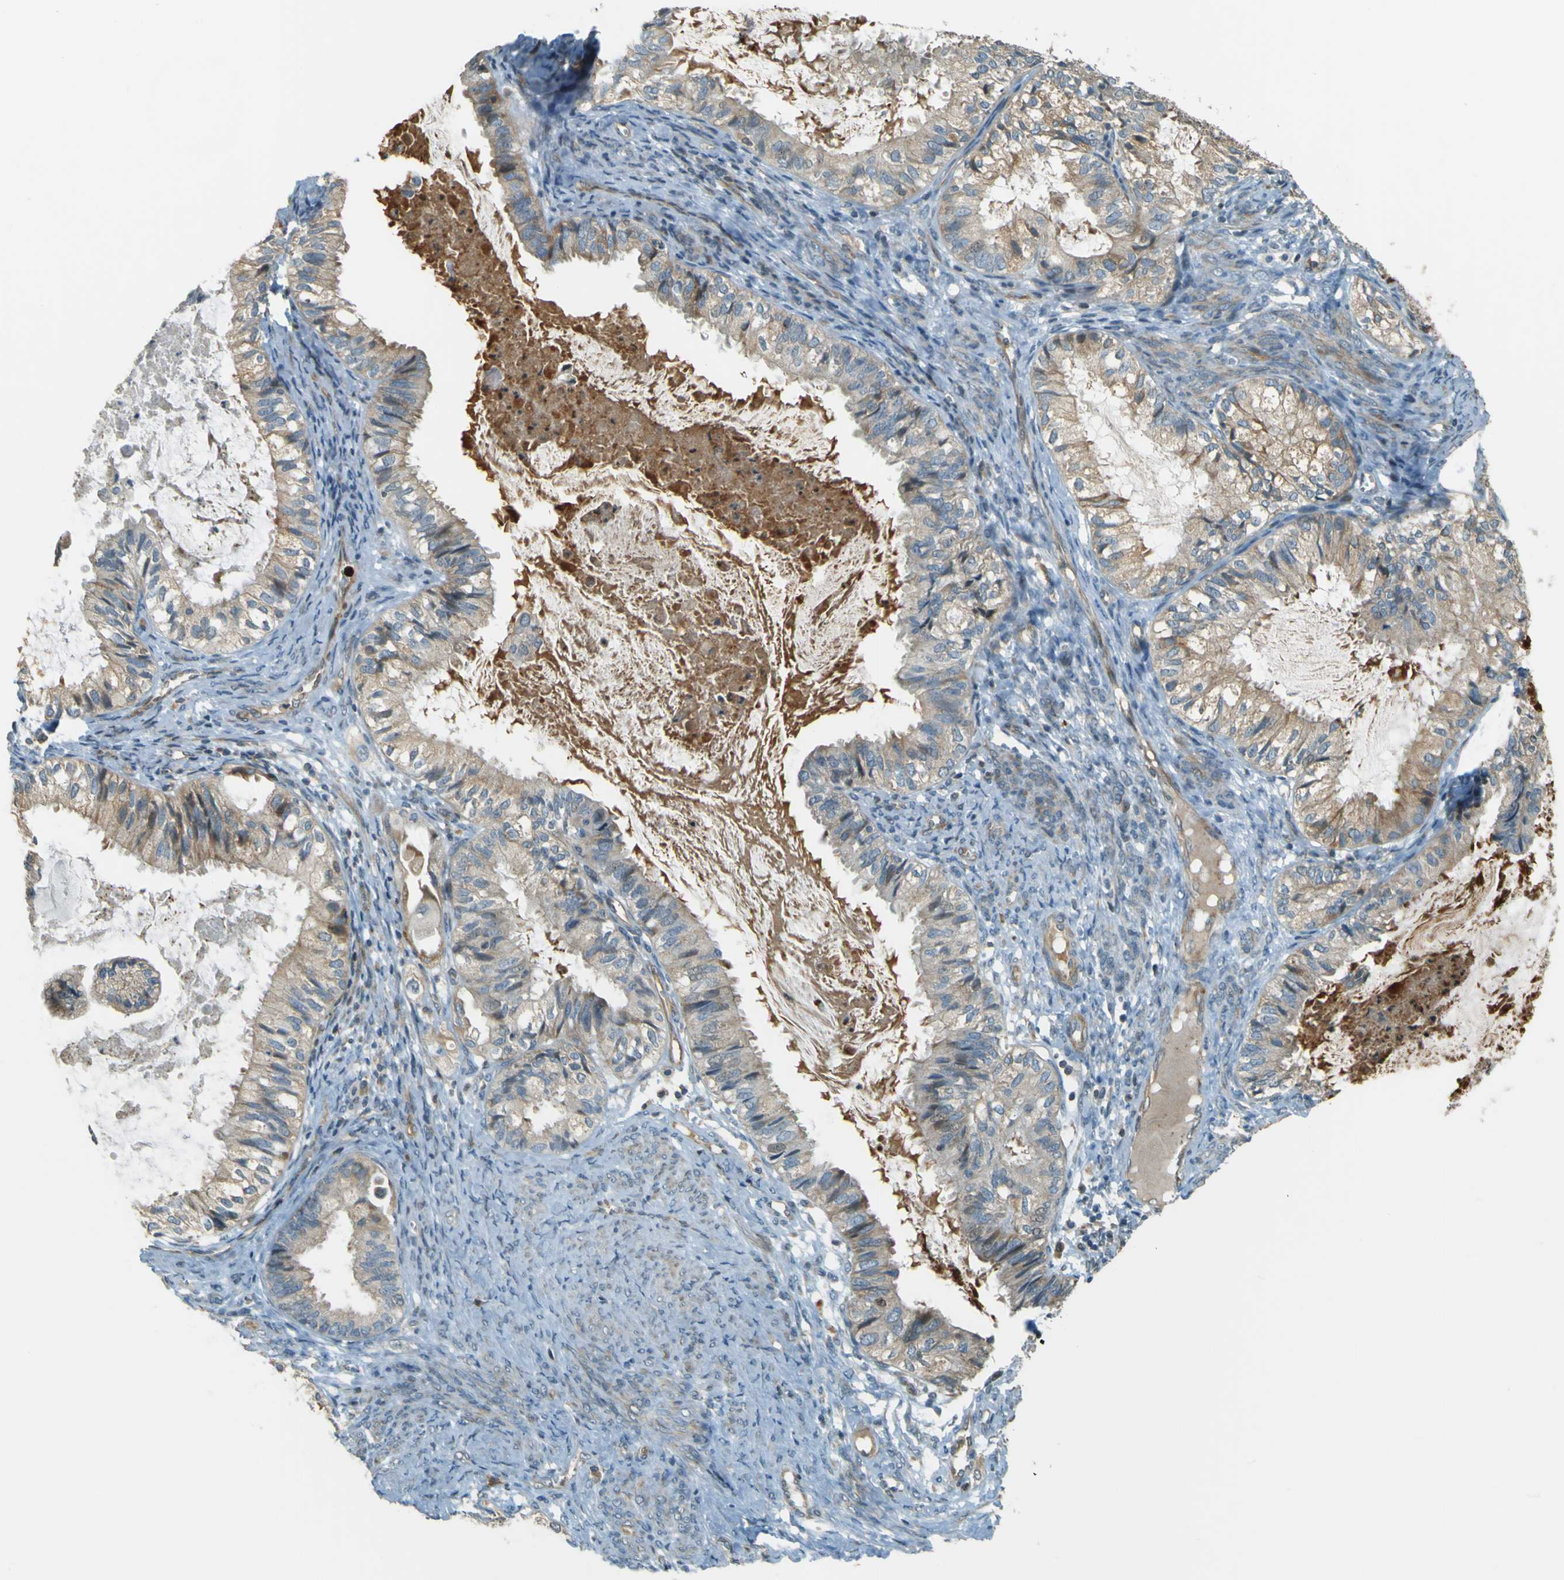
{"staining": {"intensity": "weak", "quantity": ">75%", "location": "cytoplasmic/membranous"}, "tissue": "cervical cancer", "cell_type": "Tumor cells", "image_type": "cancer", "snomed": [{"axis": "morphology", "description": "Normal tissue, NOS"}, {"axis": "morphology", "description": "Adenocarcinoma, NOS"}, {"axis": "topography", "description": "Cervix"}, {"axis": "topography", "description": "Endometrium"}], "caption": "About >75% of tumor cells in cervical adenocarcinoma display weak cytoplasmic/membranous protein expression as visualized by brown immunohistochemical staining.", "gene": "LPCAT1", "patient": {"sex": "female", "age": 86}}